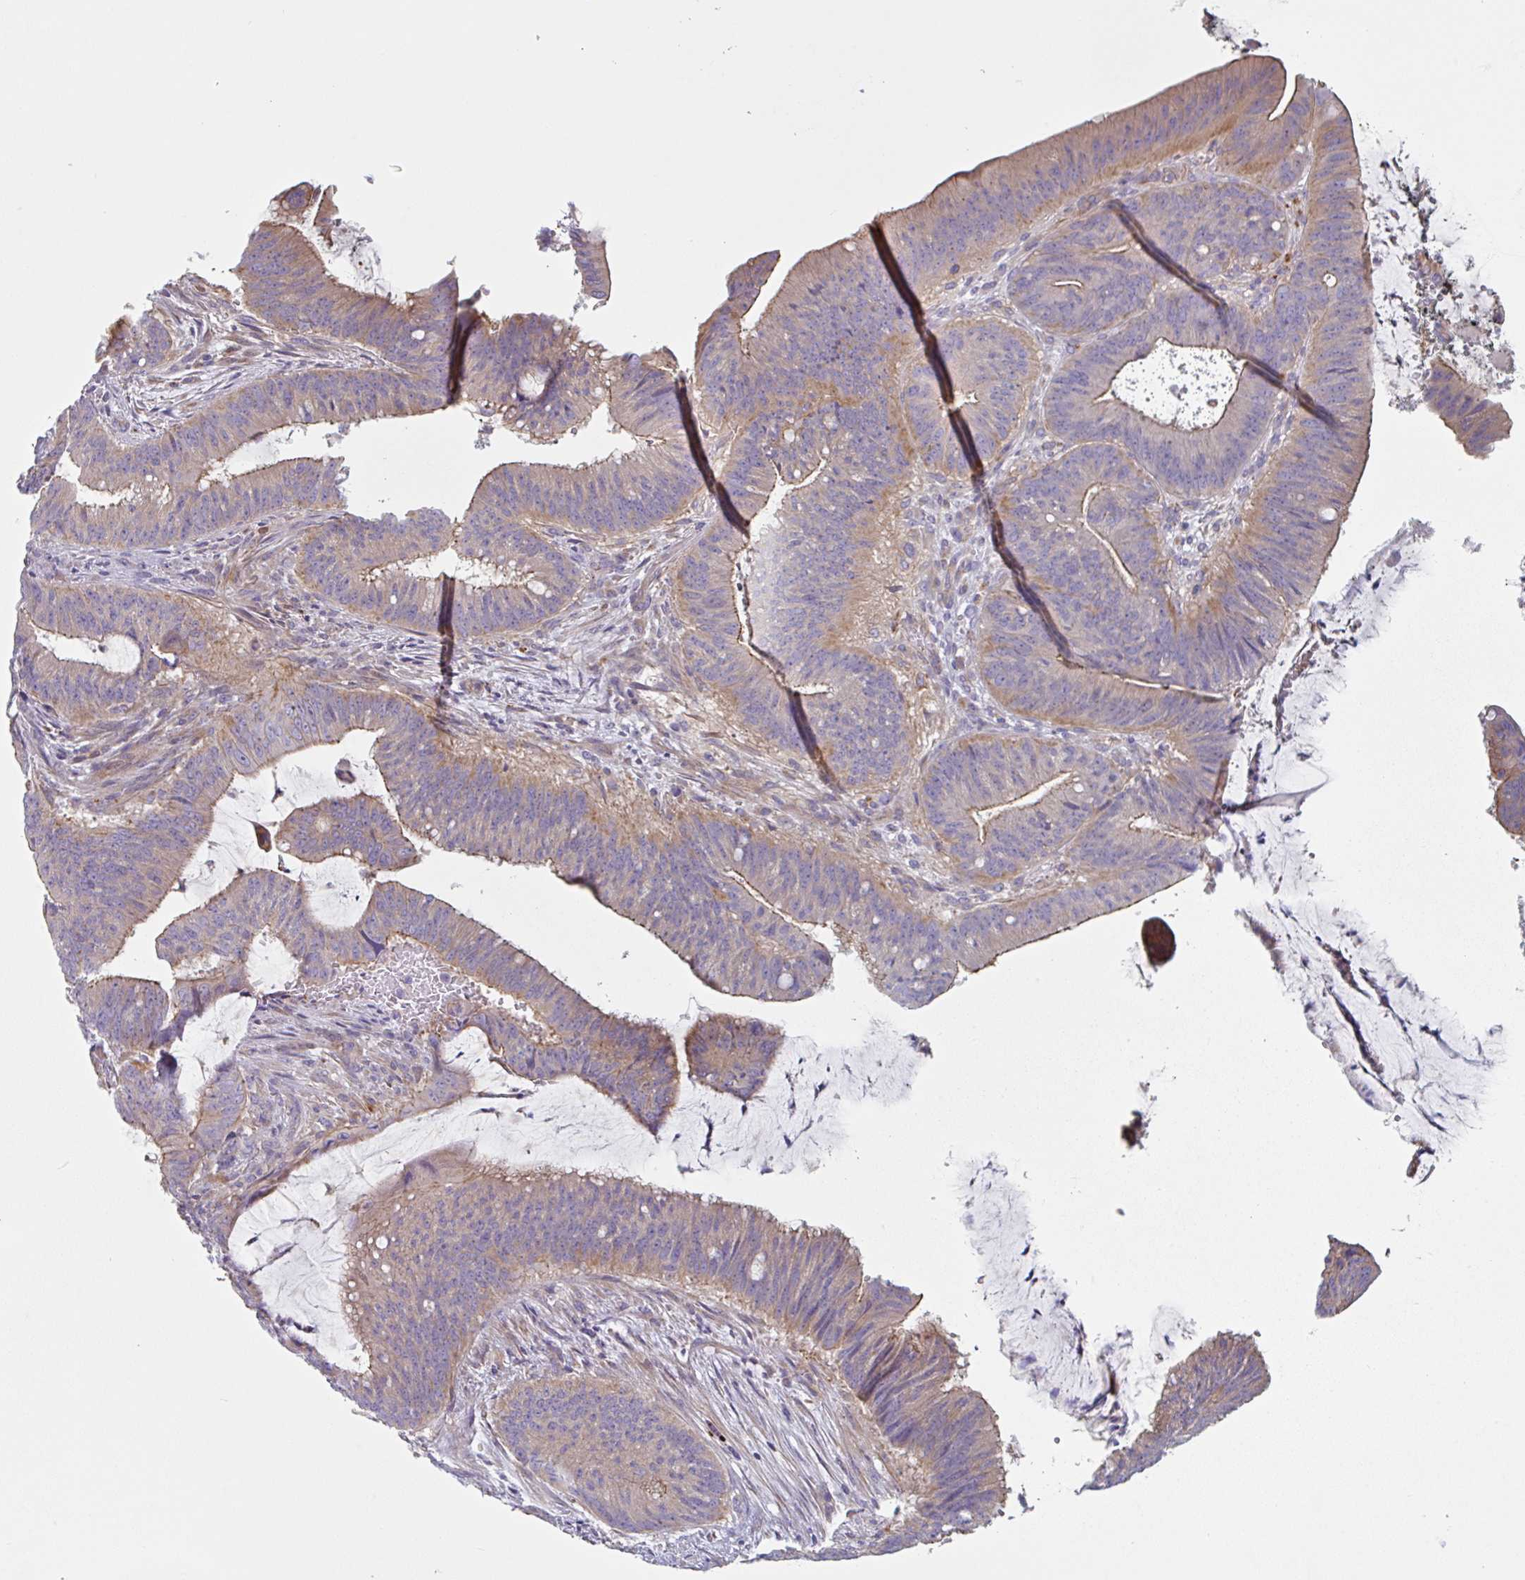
{"staining": {"intensity": "weak", "quantity": "25%-75%", "location": "cytoplasmic/membranous"}, "tissue": "colorectal cancer", "cell_type": "Tumor cells", "image_type": "cancer", "snomed": [{"axis": "morphology", "description": "Adenocarcinoma, NOS"}, {"axis": "topography", "description": "Colon"}], "caption": "Colorectal adenocarcinoma tissue reveals weak cytoplasmic/membranous positivity in approximately 25%-75% of tumor cells The protein of interest is stained brown, and the nuclei are stained in blue (DAB (3,3'-diaminobenzidine) IHC with brightfield microscopy, high magnification).", "gene": "LENG9", "patient": {"sex": "female", "age": 43}}